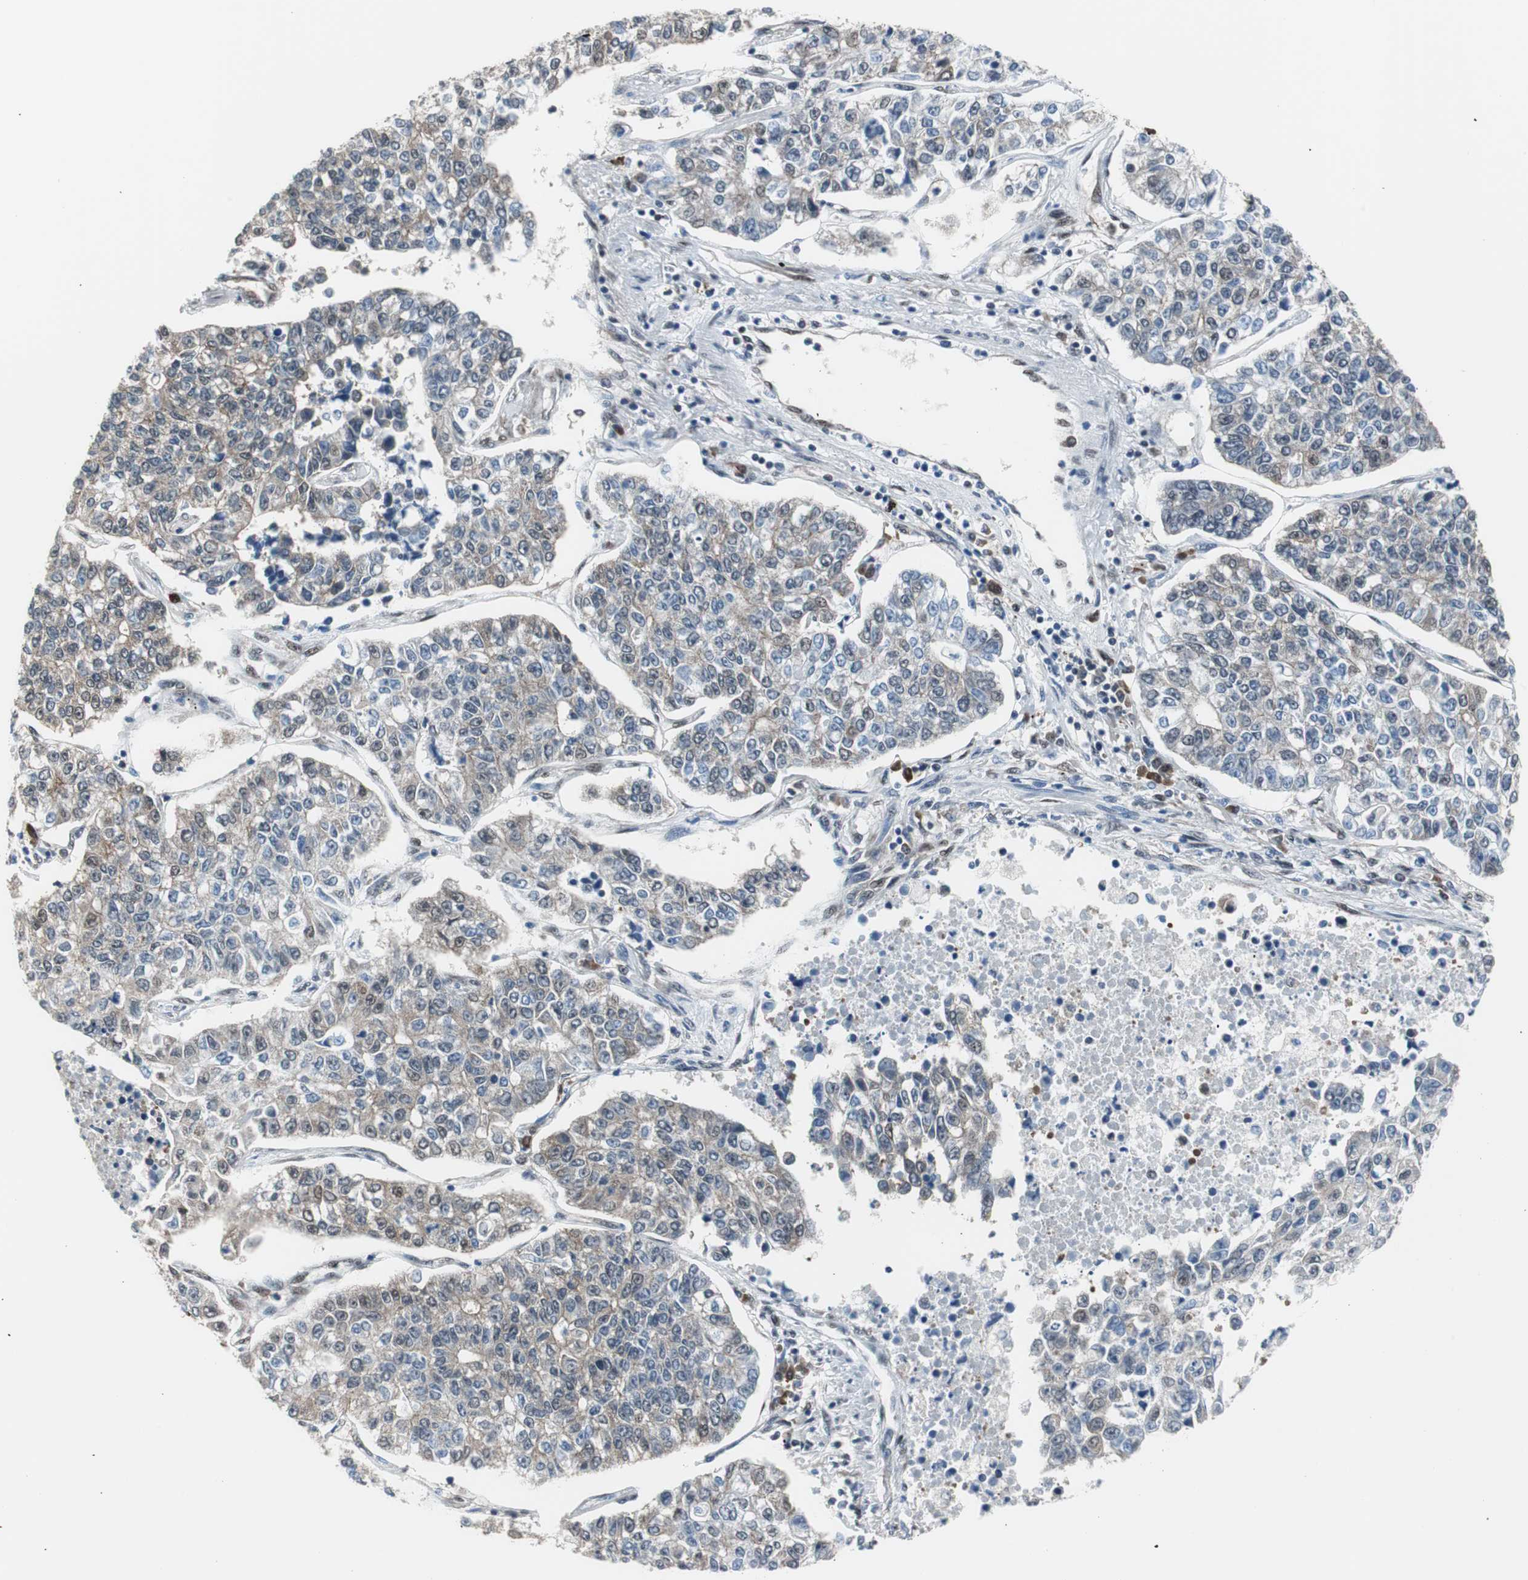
{"staining": {"intensity": "weak", "quantity": ">75%", "location": "cytoplasmic/membranous"}, "tissue": "lung cancer", "cell_type": "Tumor cells", "image_type": "cancer", "snomed": [{"axis": "morphology", "description": "Adenocarcinoma, NOS"}, {"axis": "topography", "description": "Lung"}], "caption": "Protein staining demonstrates weak cytoplasmic/membranous staining in about >75% of tumor cells in lung cancer.", "gene": "VCP", "patient": {"sex": "male", "age": 49}}